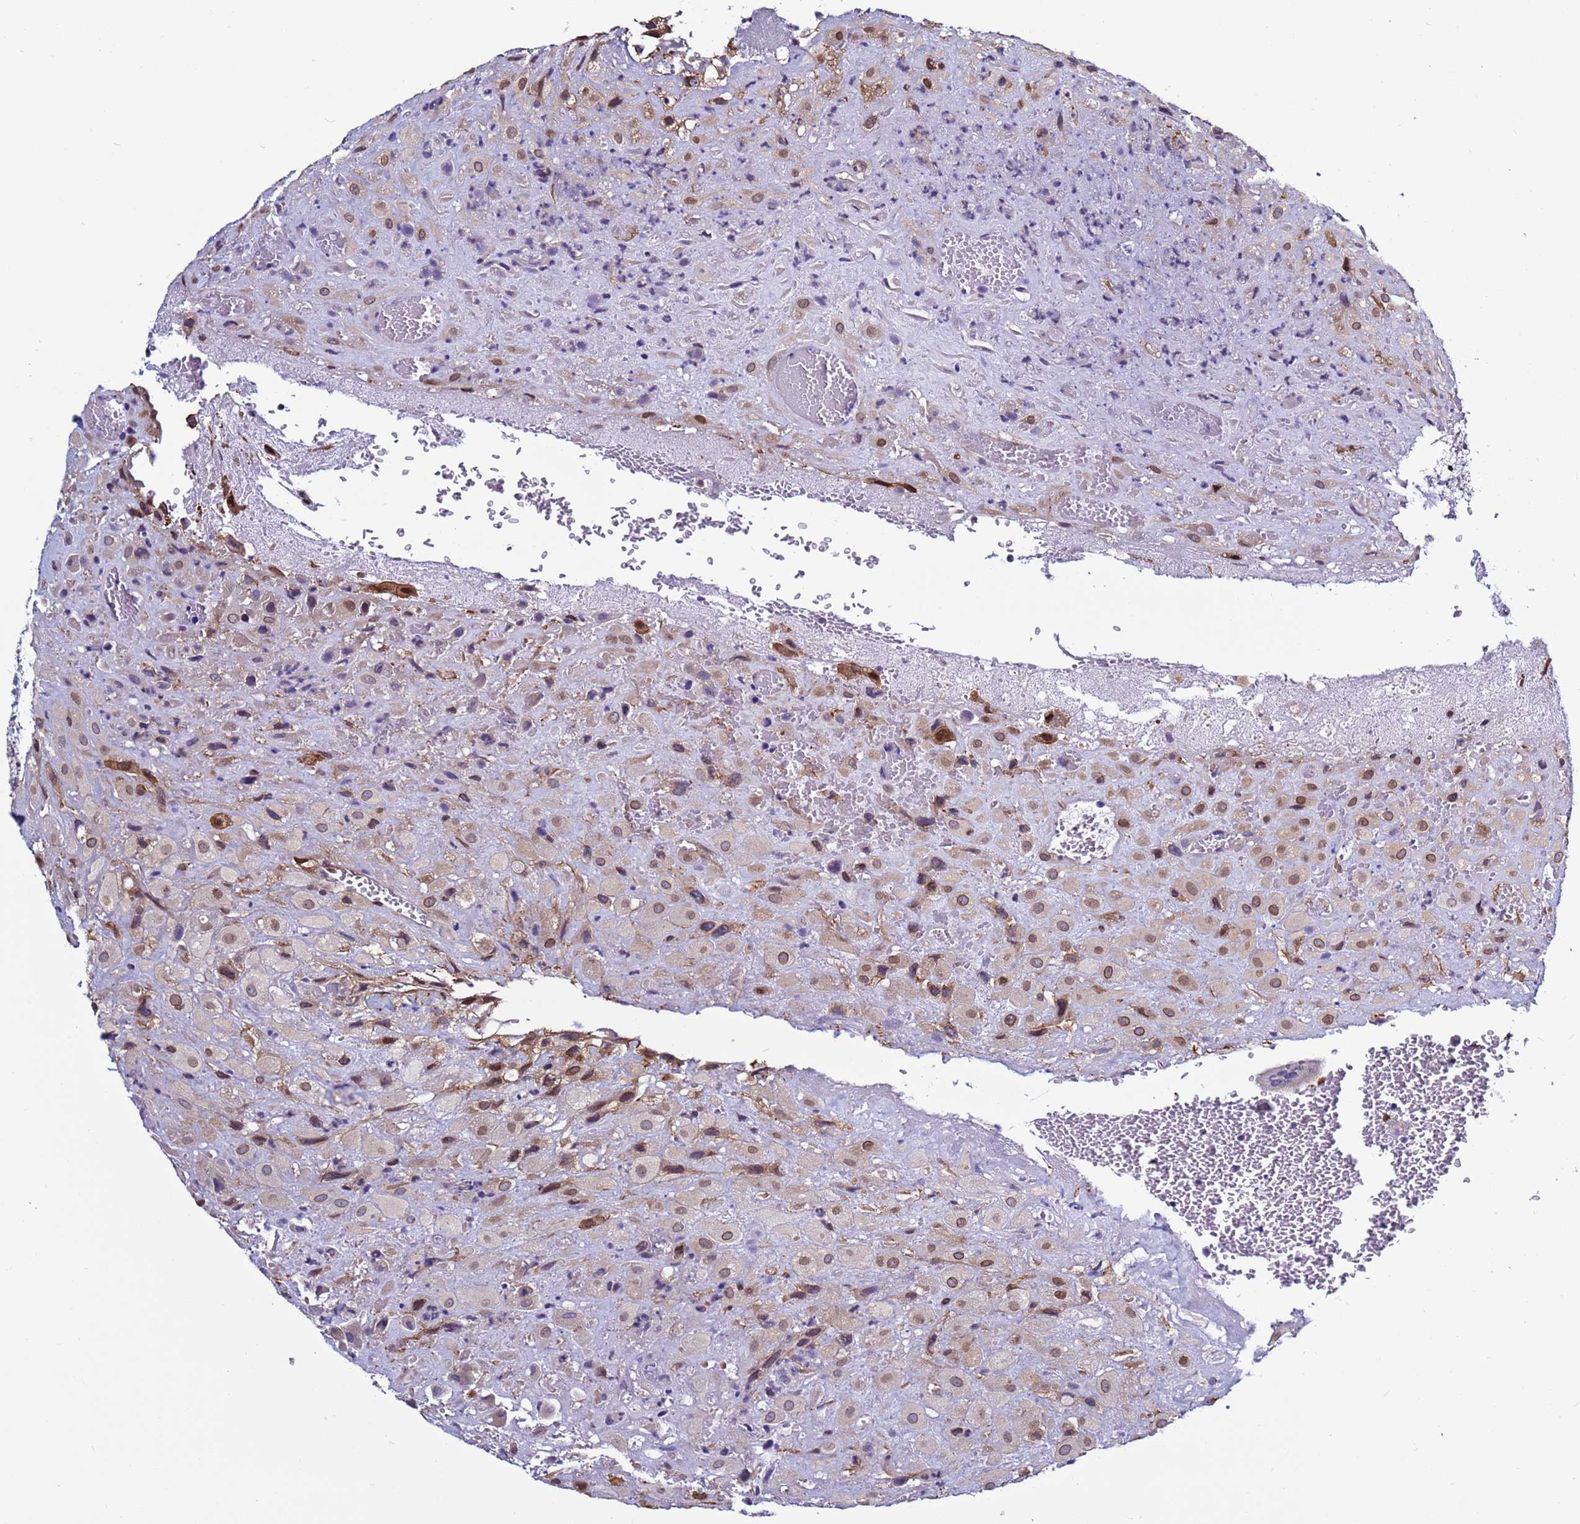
{"staining": {"intensity": "strong", "quantity": "25%-75%", "location": "cytoplasmic/membranous,nuclear"}, "tissue": "placenta", "cell_type": "Decidual cells", "image_type": "normal", "snomed": [{"axis": "morphology", "description": "Normal tissue, NOS"}, {"axis": "topography", "description": "Placenta"}], "caption": "This image exhibits immunohistochemistry staining of normal human placenta, with high strong cytoplasmic/membranous,nuclear positivity in approximately 25%-75% of decidual cells.", "gene": "TRIM37", "patient": {"sex": "female", "age": 35}}